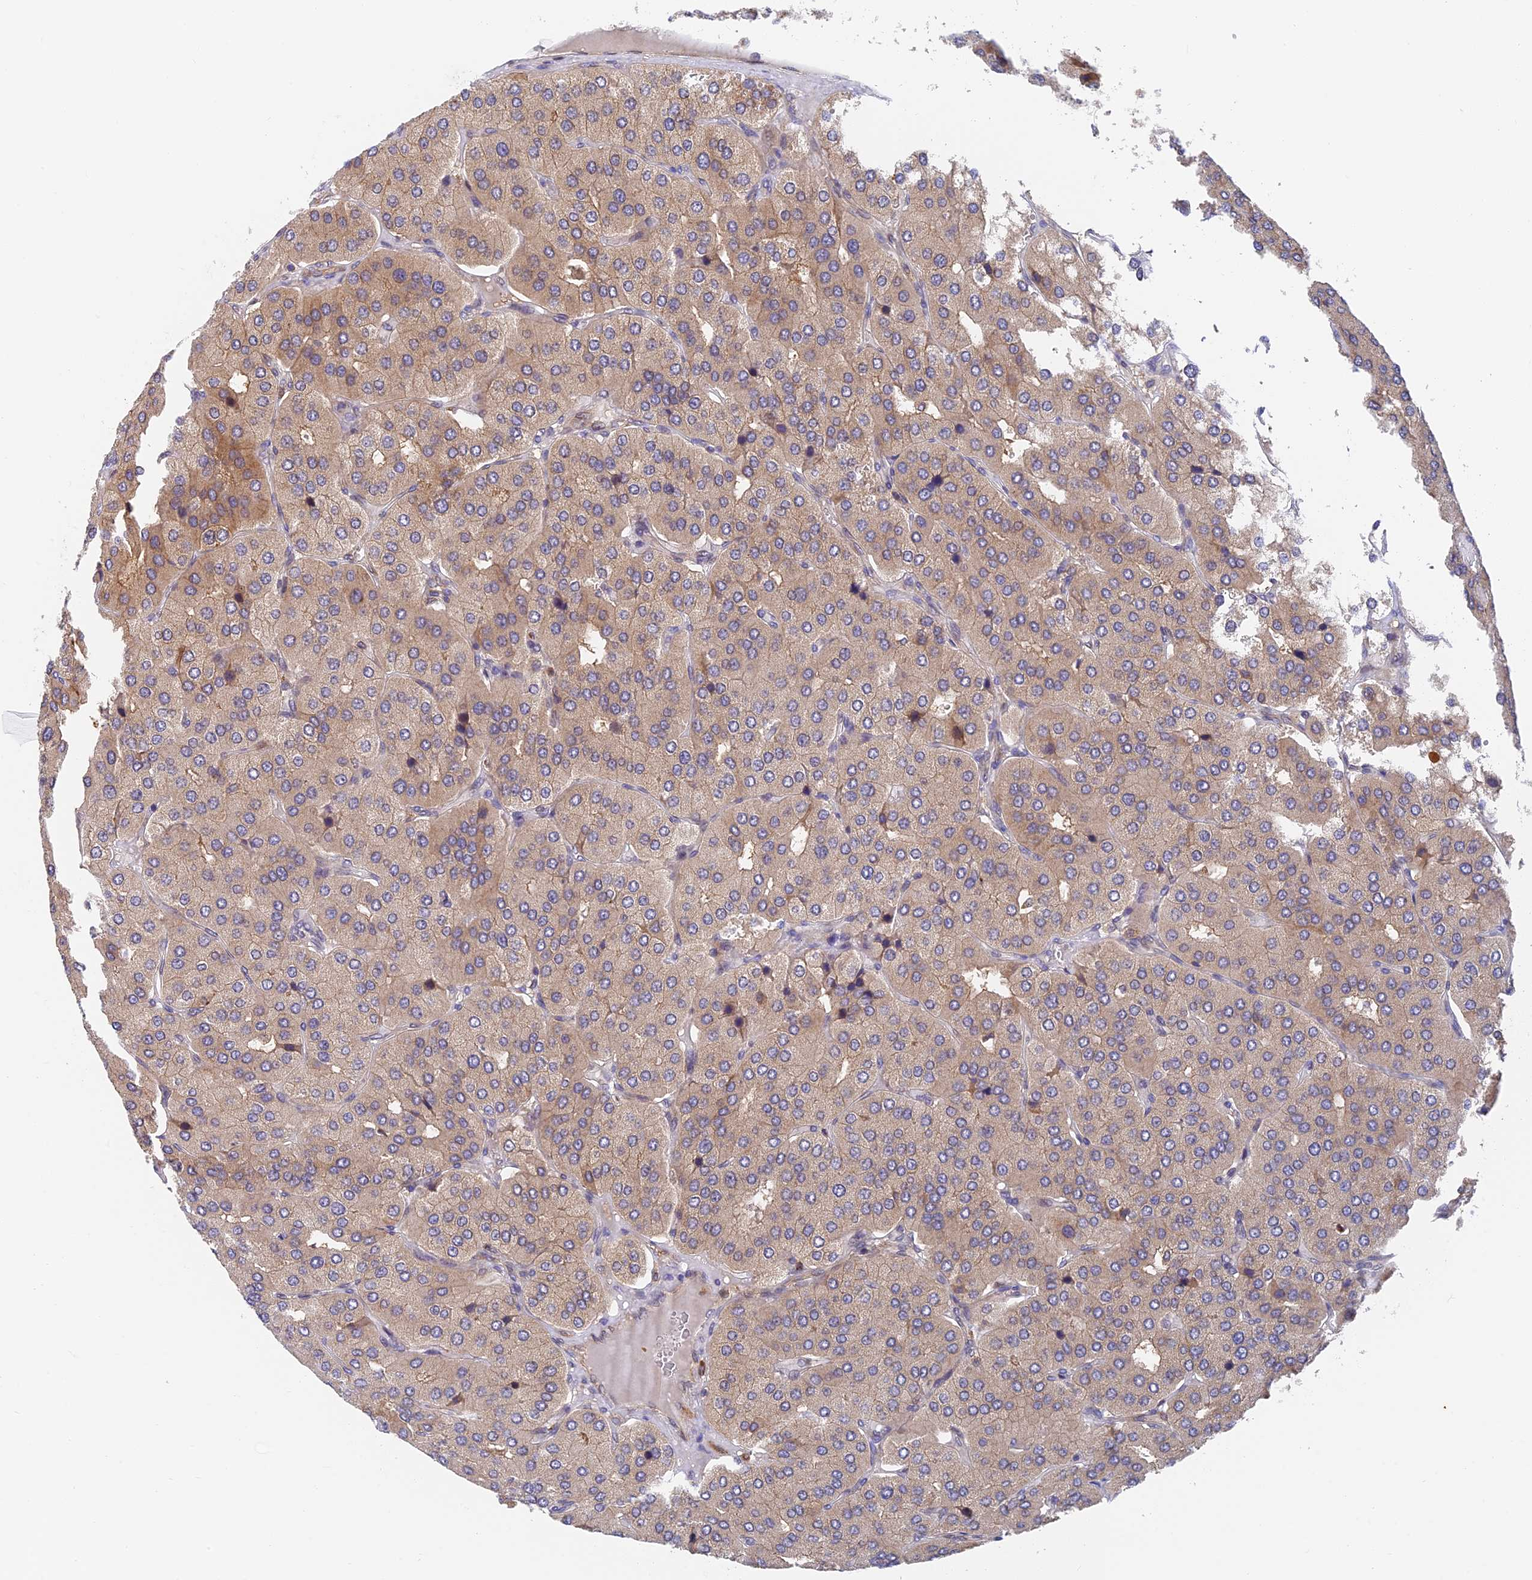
{"staining": {"intensity": "weak", "quantity": "25%-75%", "location": "cytoplasmic/membranous"}, "tissue": "parathyroid gland", "cell_type": "Glandular cells", "image_type": "normal", "snomed": [{"axis": "morphology", "description": "Normal tissue, NOS"}, {"axis": "morphology", "description": "Adenoma, NOS"}, {"axis": "topography", "description": "Parathyroid gland"}], "caption": "DAB (3,3'-diaminobenzidine) immunohistochemical staining of normal parathyroid gland exhibits weak cytoplasmic/membranous protein staining in approximately 25%-75% of glandular cells.", "gene": "IPO5", "patient": {"sex": "female", "age": 86}}